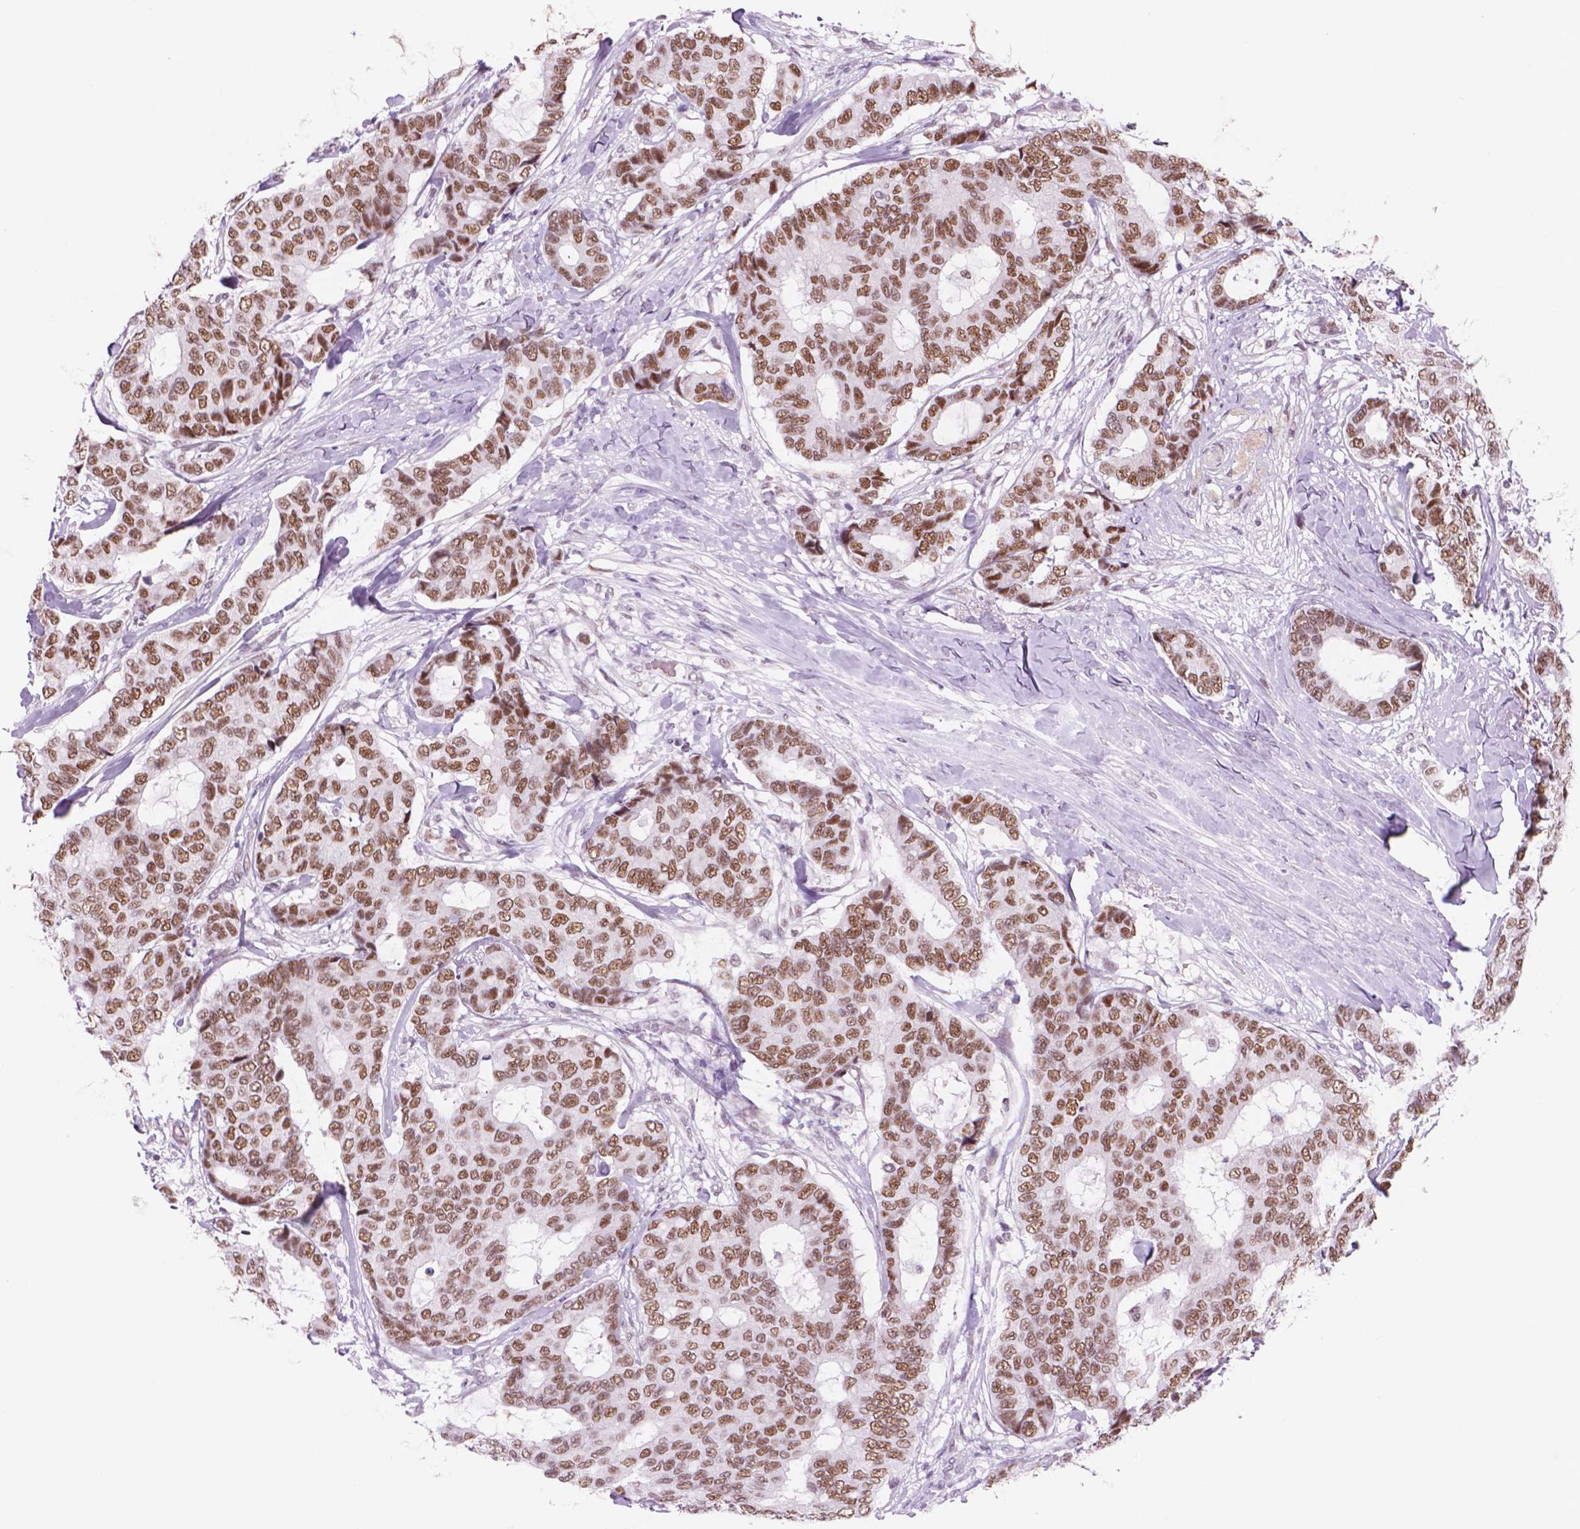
{"staining": {"intensity": "moderate", "quantity": ">75%", "location": "nuclear"}, "tissue": "breast cancer", "cell_type": "Tumor cells", "image_type": "cancer", "snomed": [{"axis": "morphology", "description": "Duct carcinoma"}, {"axis": "topography", "description": "Breast"}], "caption": "A brown stain labels moderate nuclear expression of a protein in human breast invasive ductal carcinoma tumor cells.", "gene": "POLR3D", "patient": {"sex": "female", "age": 75}}